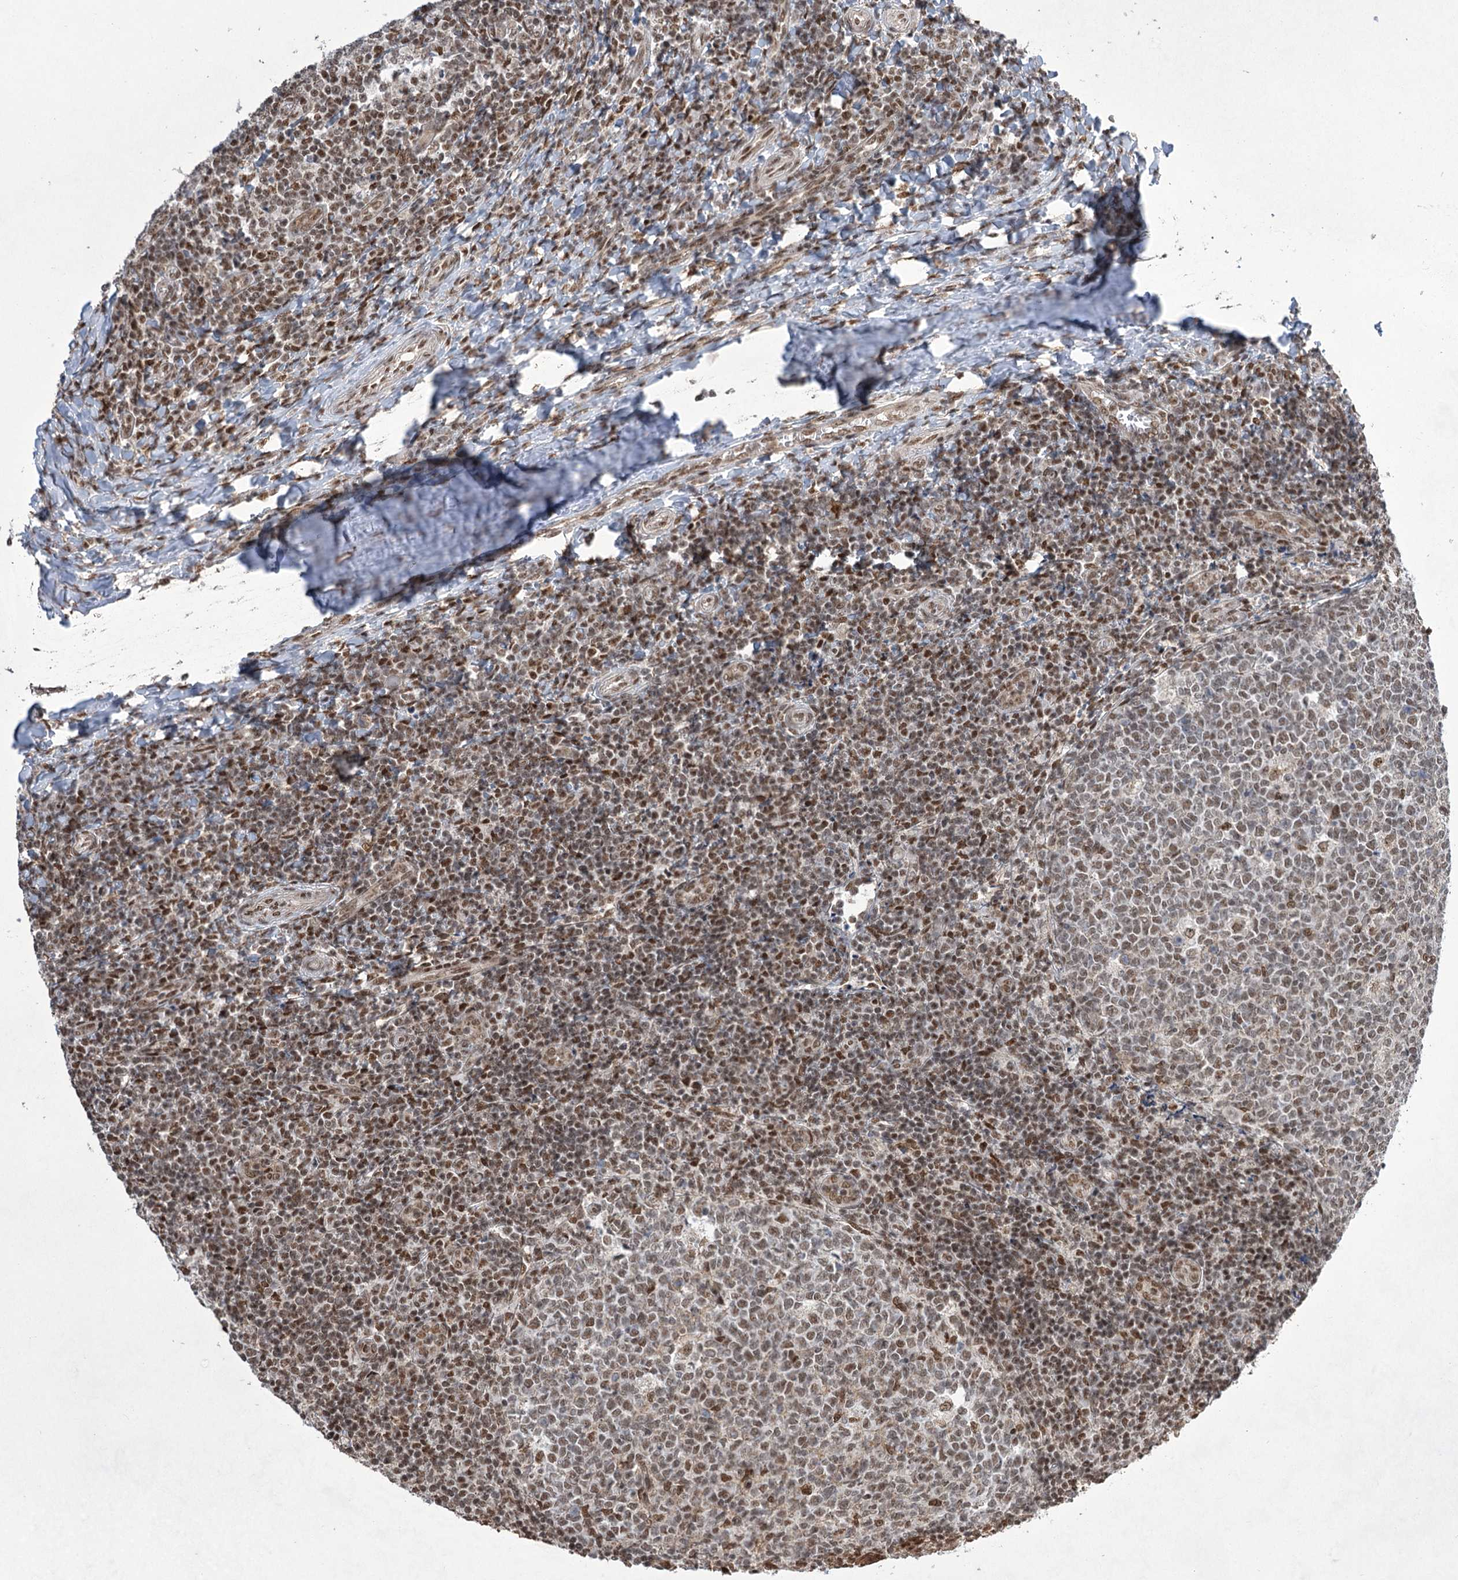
{"staining": {"intensity": "moderate", "quantity": "25%-75%", "location": "nuclear"}, "tissue": "tonsil", "cell_type": "Germinal center cells", "image_type": "normal", "snomed": [{"axis": "morphology", "description": "Normal tissue, NOS"}, {"axis": "topography", "description": "Tonsil"}], "caption": "The photomicrograph exhibits staining of unremarkable tonsil, revealing moderate nuclear protein expression (brown color) within germinal center cells. (Stains: DAB in brown, nuclei in blue, Microscopy: brightfield microscopy at high magnification).", "gene": "ZCCHC8", "patient": {"sex": "female", "age": 19}}